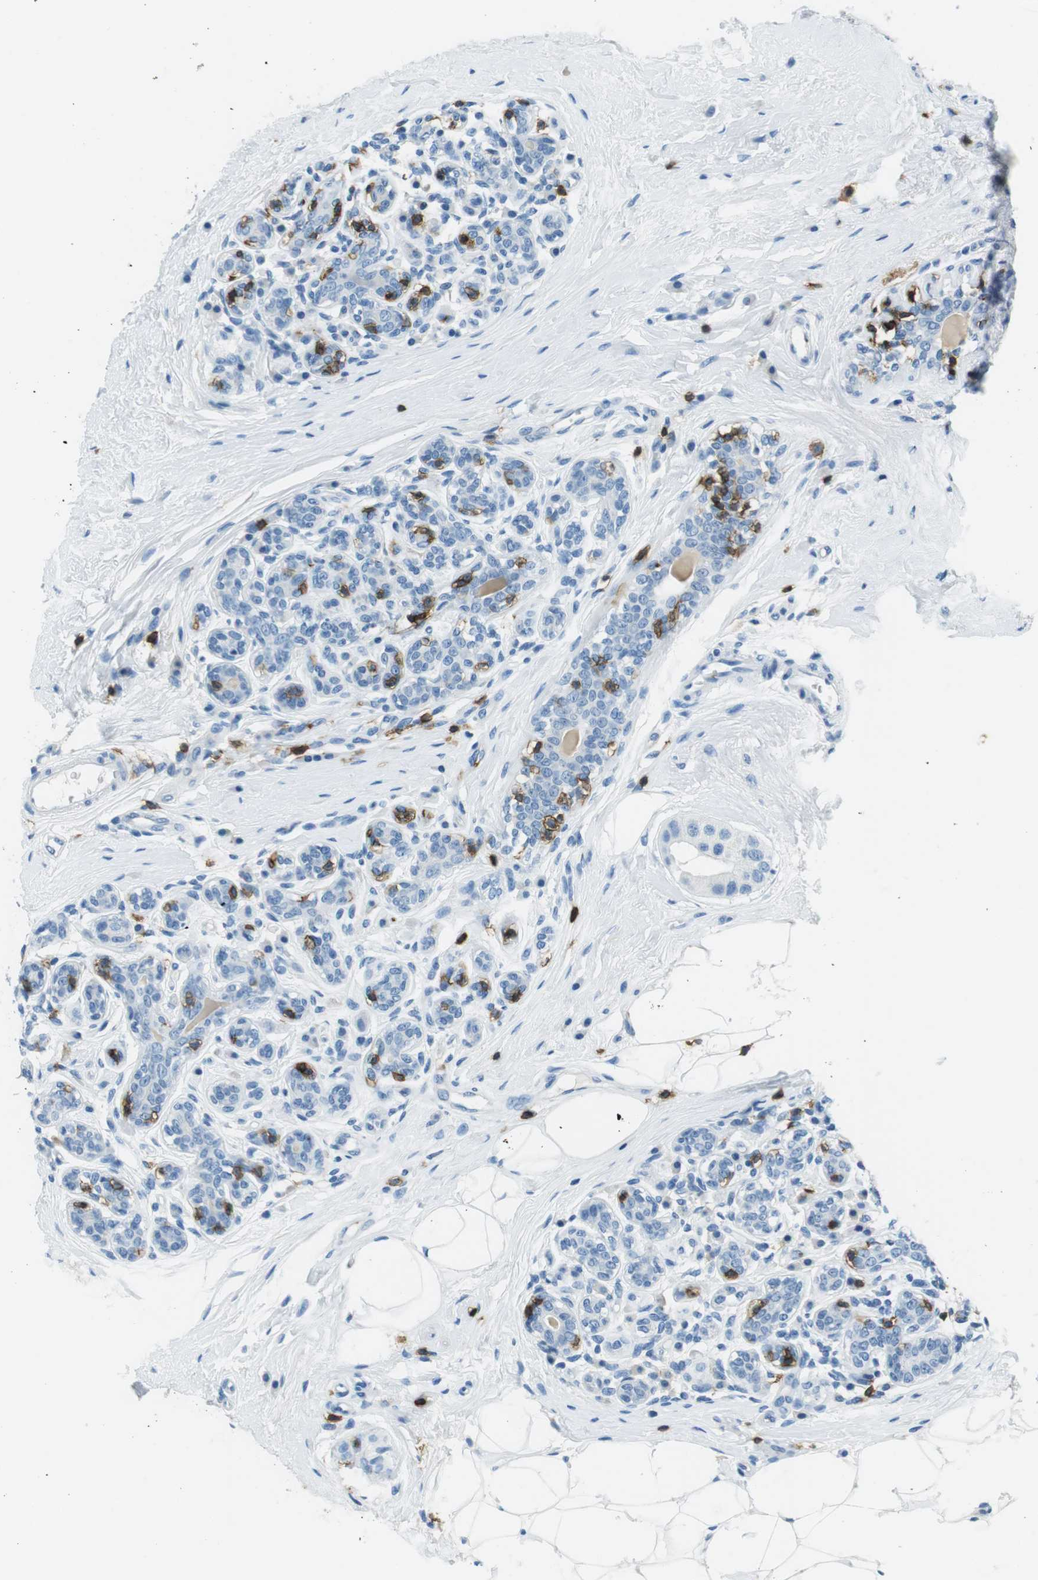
{"staining": {"intensity": "negative", "quantity": "none", "location": "none"}, "tissue": "breast cancer", "cell_type": "Tumor cells", "image_type": "cancer", "snomed": [{"axis": "morphology", "description": "Normal tissue, NOS"}, {"axis": "morphology", "description": "Duct carcinoma"}, {"axis": "topography", "description": "Breast"}], "caption": "Image shows no significant protein expression in tumor cells of invasive ductal carcinoma (breast). The staining is performed using DAB brown chromogen with nuclei counter-stained in using hematoxylin.", "gene": "LAT", "patient": {"sex": "female", "age": 39}}